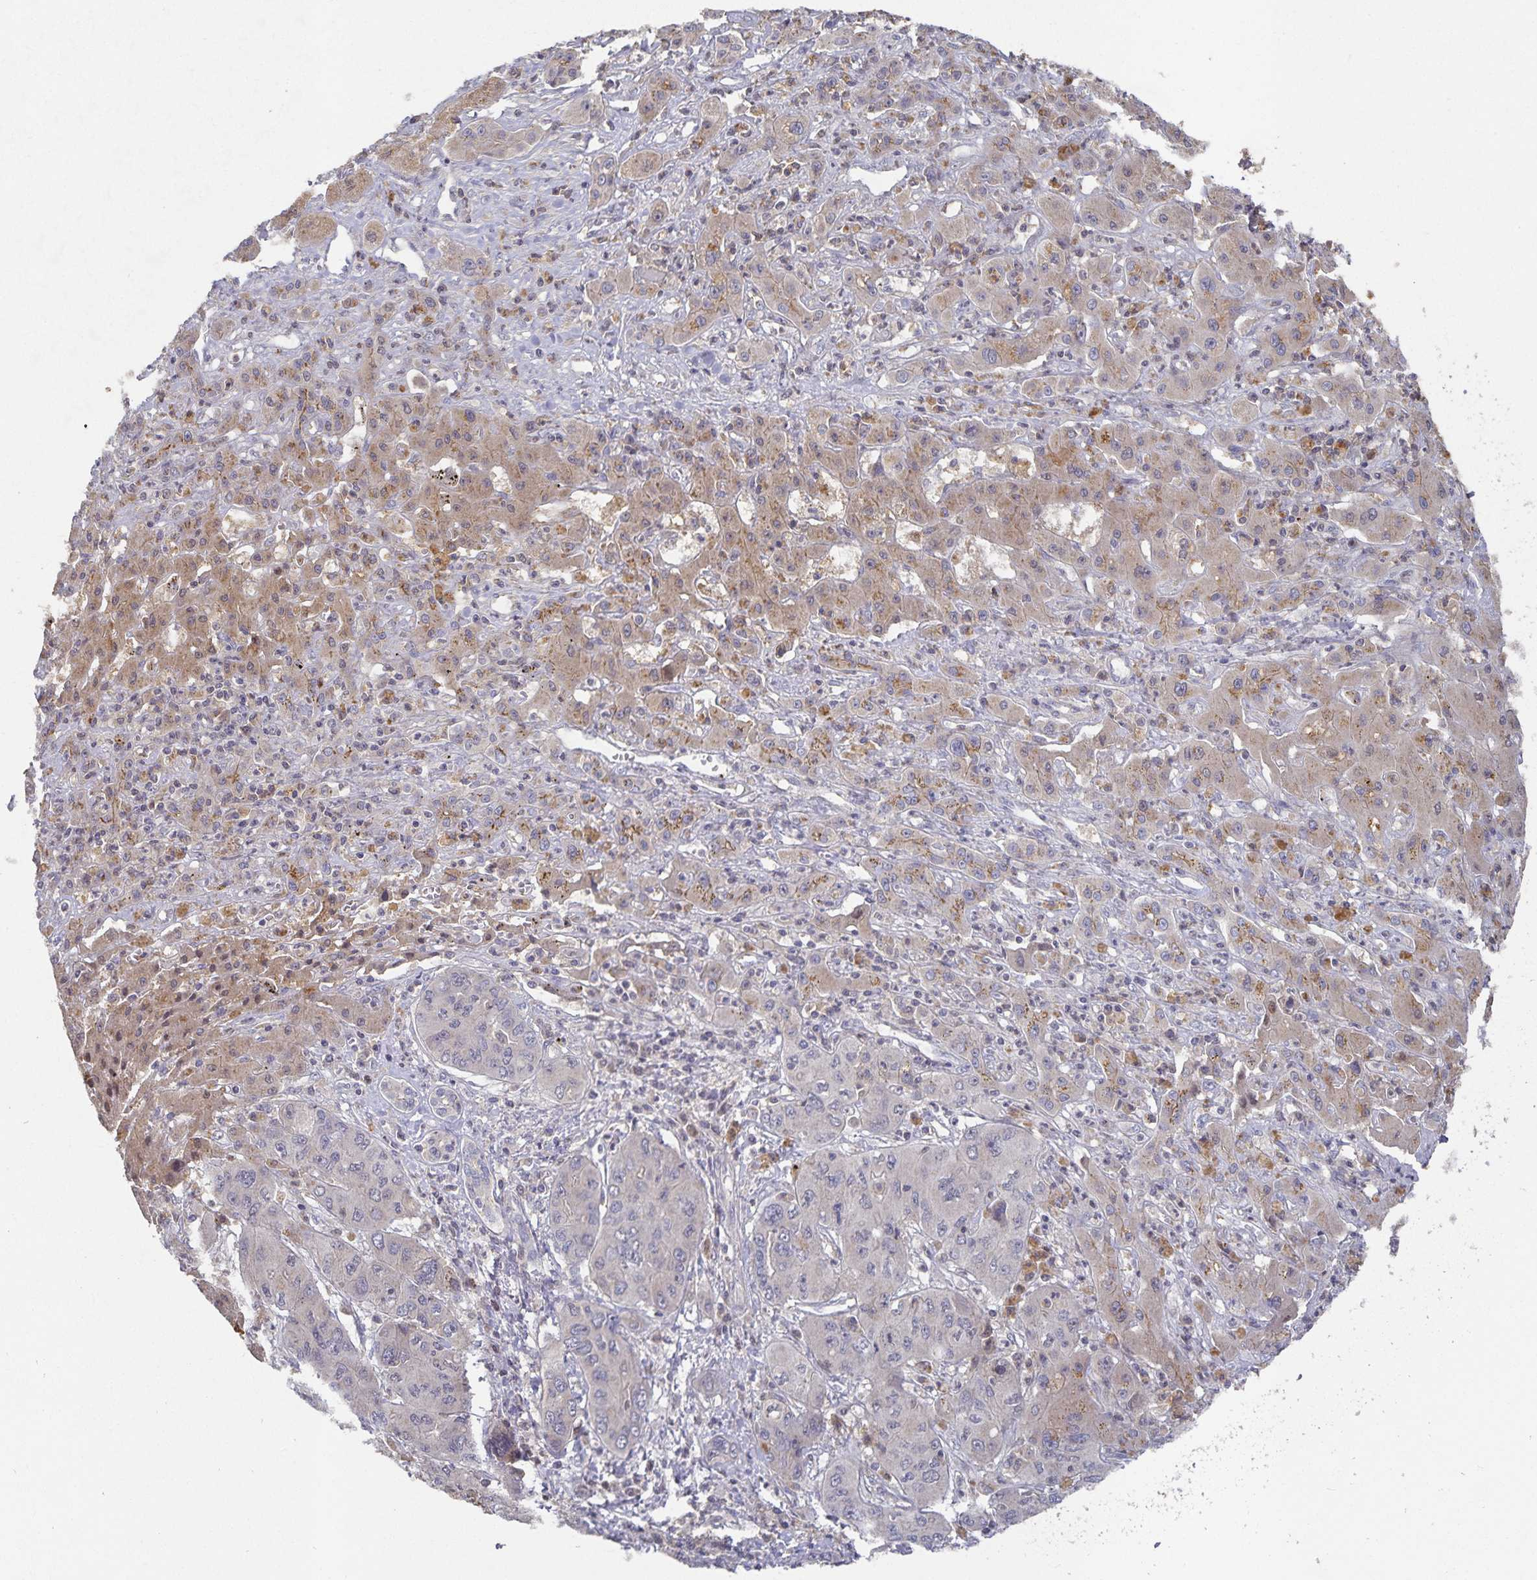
{"staining": {"intensity": "negative", "quantity": "none", "location": "none"}, "tissue": "liver cancer", "cell_type": "Tumor cells", "image_type": "cancer", "snomed": [{"axis": "morphology", "description": "Cholangiocarcinoma"}, {"axis": "topography", "description": "Liver"}], "caption": "This is an immunohistochemistry image of human liver cholangiocarcinoma. There is no expression in tumor cells.", "gene": "HEPN1", "patient": {"sex": "male", "age": 67}}